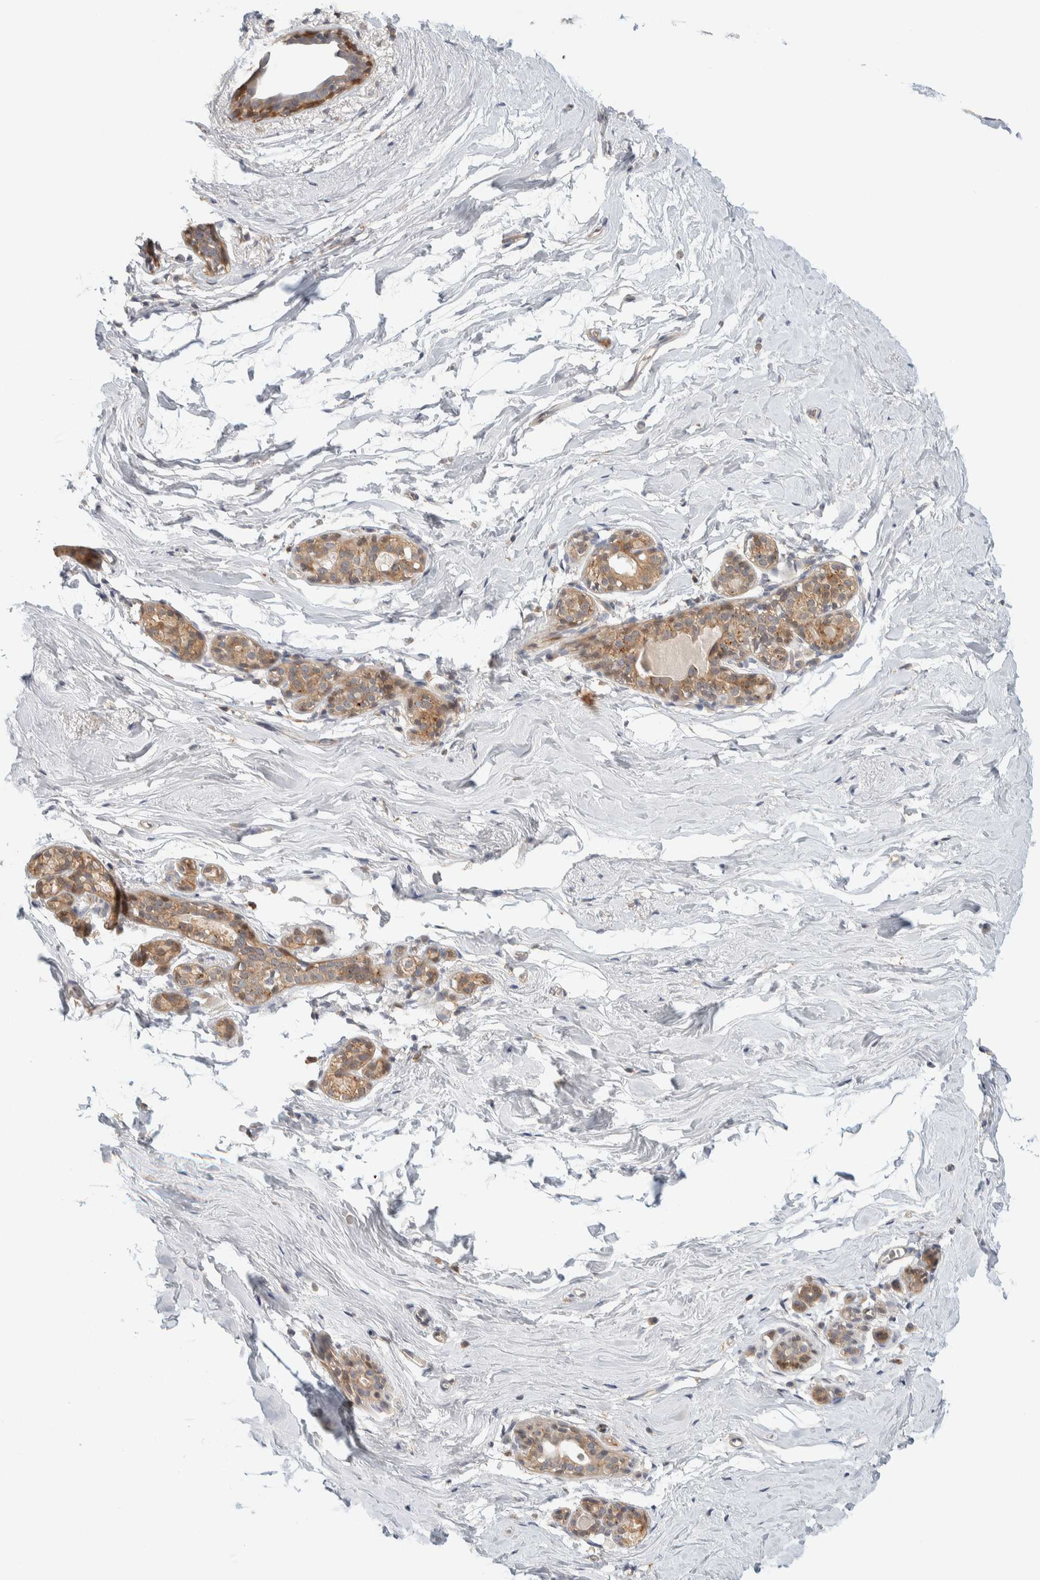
{"staining": {"intensity": "negative", "quantity": "none", "location": "none"}, "tissue": "breast", "cell_type": "Adipocytes", "image_type": "normal", "snomed": [{"axis": "morphology", "description": "Normal tissue, NOS"}, {"axis": "topography", "description": "Breast"}], "caption": "The micrograph reveals no significant positivity in adipocytes of breast. The staining is performed using DAB (3,3'-diaminobenzidine) brown chromogen with nuclei counter-stained in using hematoxylin.", "gene": "GCLM", "patient": {"sex": "female", "age": 62}}